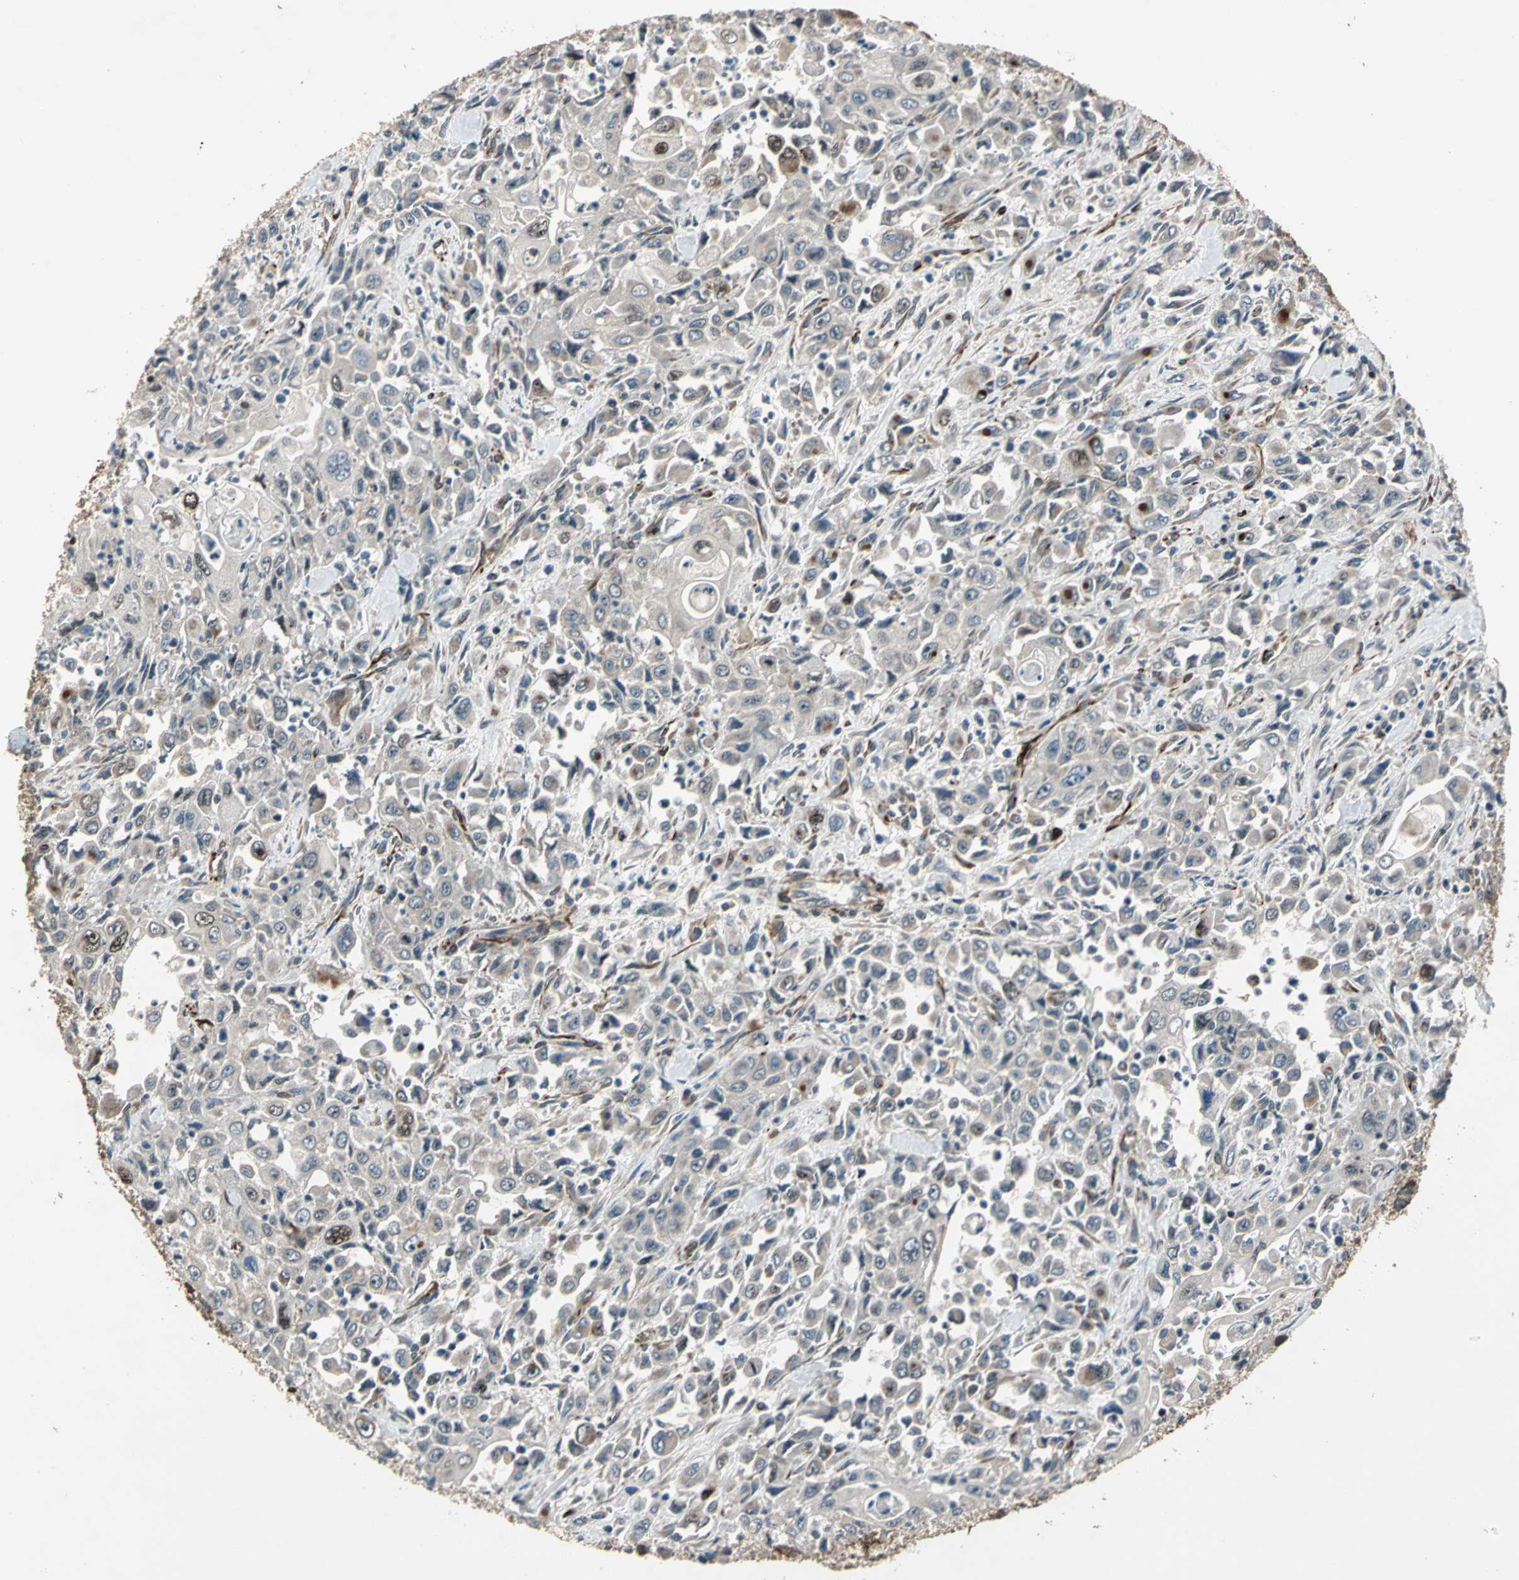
{"staining": {"intensity": "moderate", "quantity": "<25%", "location": "cytoplasmic/membranous,nuclear"}, "tissue": "pancreatic cancer", "cell_type": "Tumor cells", "image_type": "cancer", "snomed": [{"axis": "morphology", "description": "Adenocarcinoma, NOS"}, {"axis": "topography", "description": "Pancreas"}], "caption": "Immunohistochemical staining of human pancreatic cancer (adenocarcinoma) exhibits moderate cytoplasmic/membranous and nuclear protein positivity in approximately <25% of tumor cells. The protein of interest is shown in brown color, while the nuclei are stained blue.", "gene": "EXD2", "patient": {"sex": "male", "age": 70}}